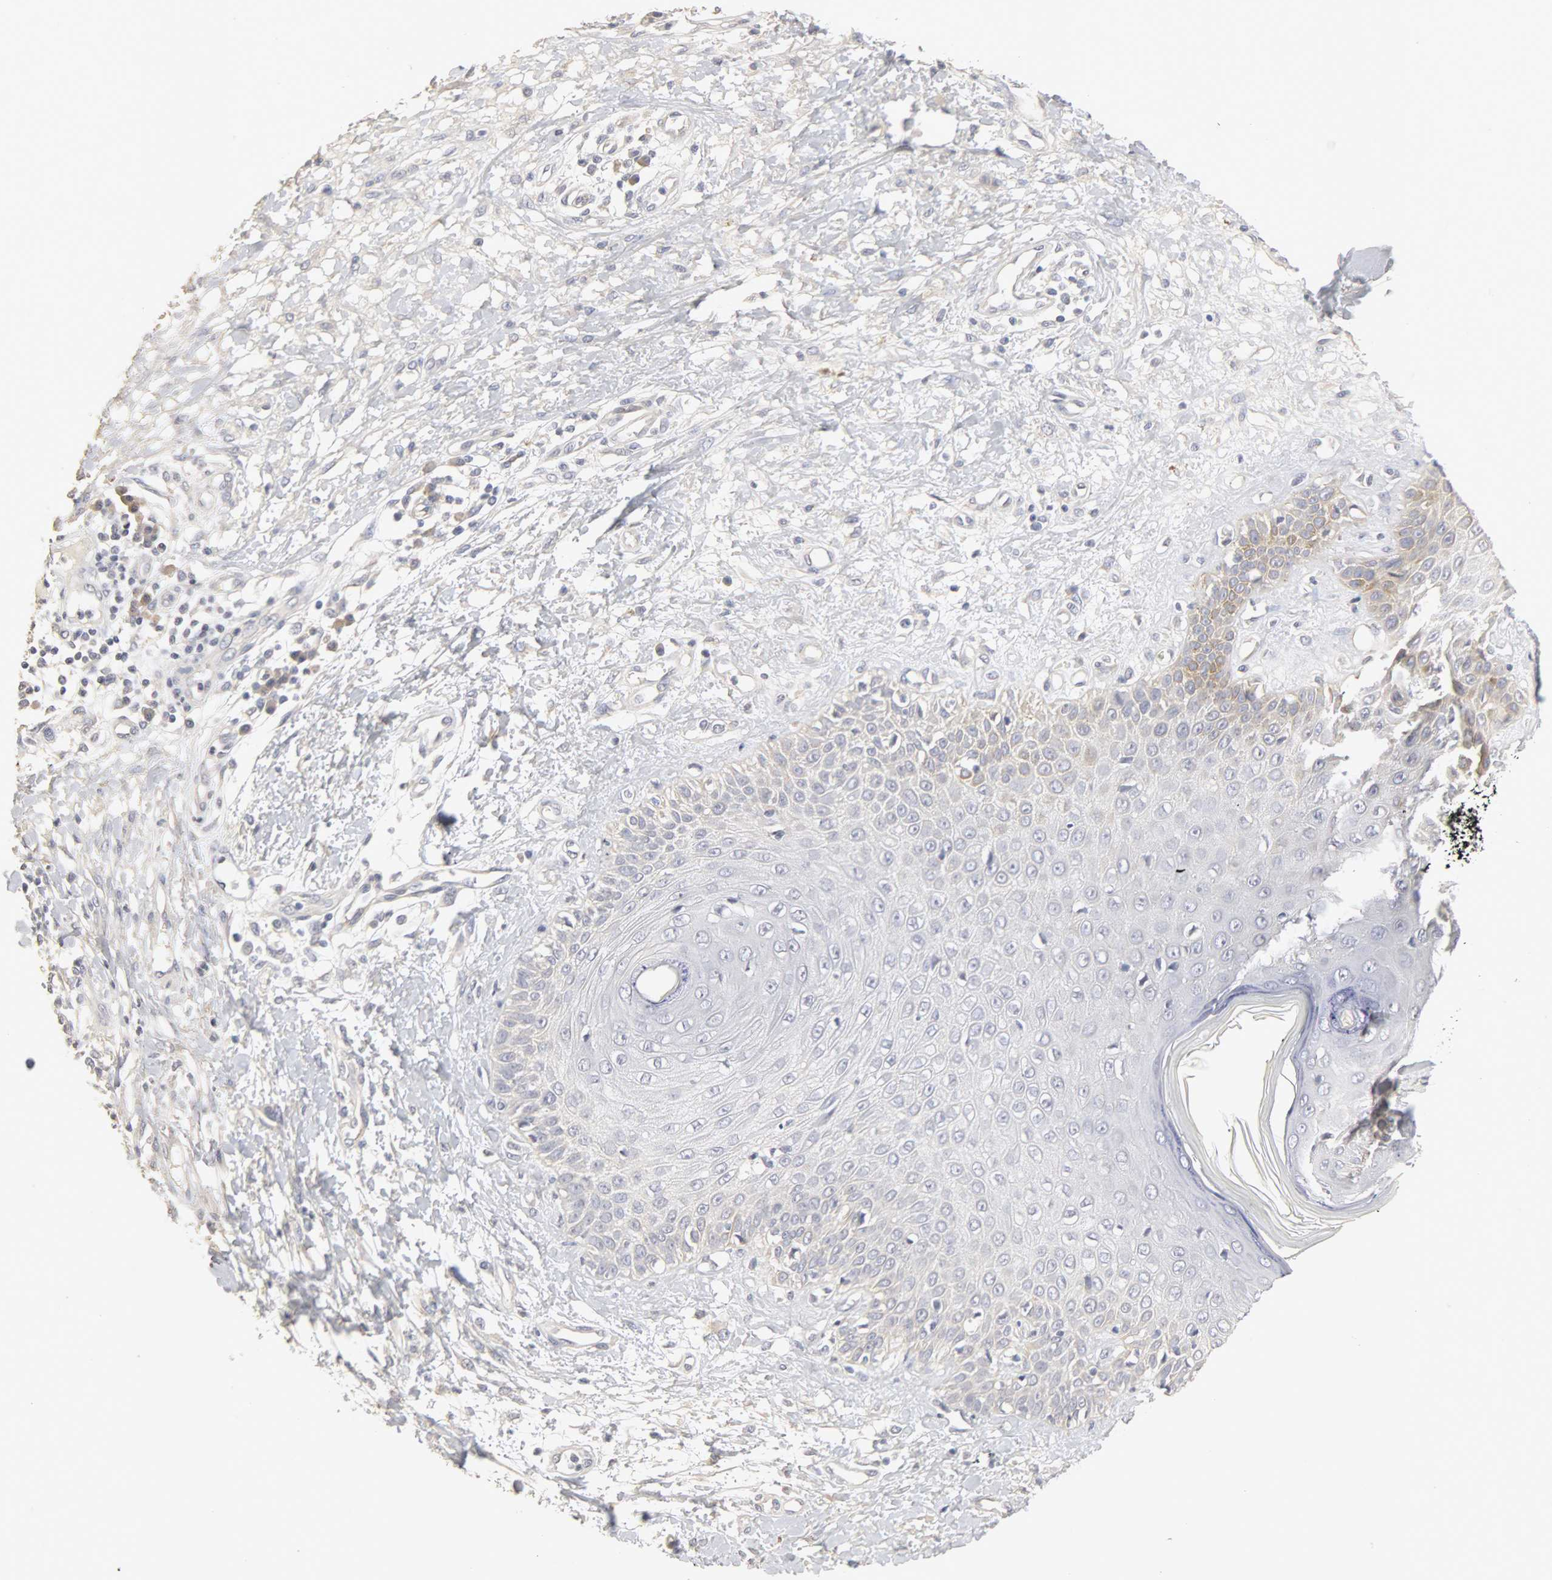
{"staining": {"intensity": "weak", "quantity": "<25%", "location": "cytoplasmic/membranous"}, "tissue": "skin cancer", "cell_type": "Tumor cells", "image_type": "cancer", "snomed": [{"axis": "morphology", "description": "Squamous cell carcinoma, NOS"}, {"axis": "topography", "description": "Skin"}], "caption": "This is an immunohistochemistry (IHC) photomicrograph of squamous cell carcinoma (skin). There is no expression in tumor cells.", "gene": "SLC10A2", "patient": {"sex": "female", "age": 78}}